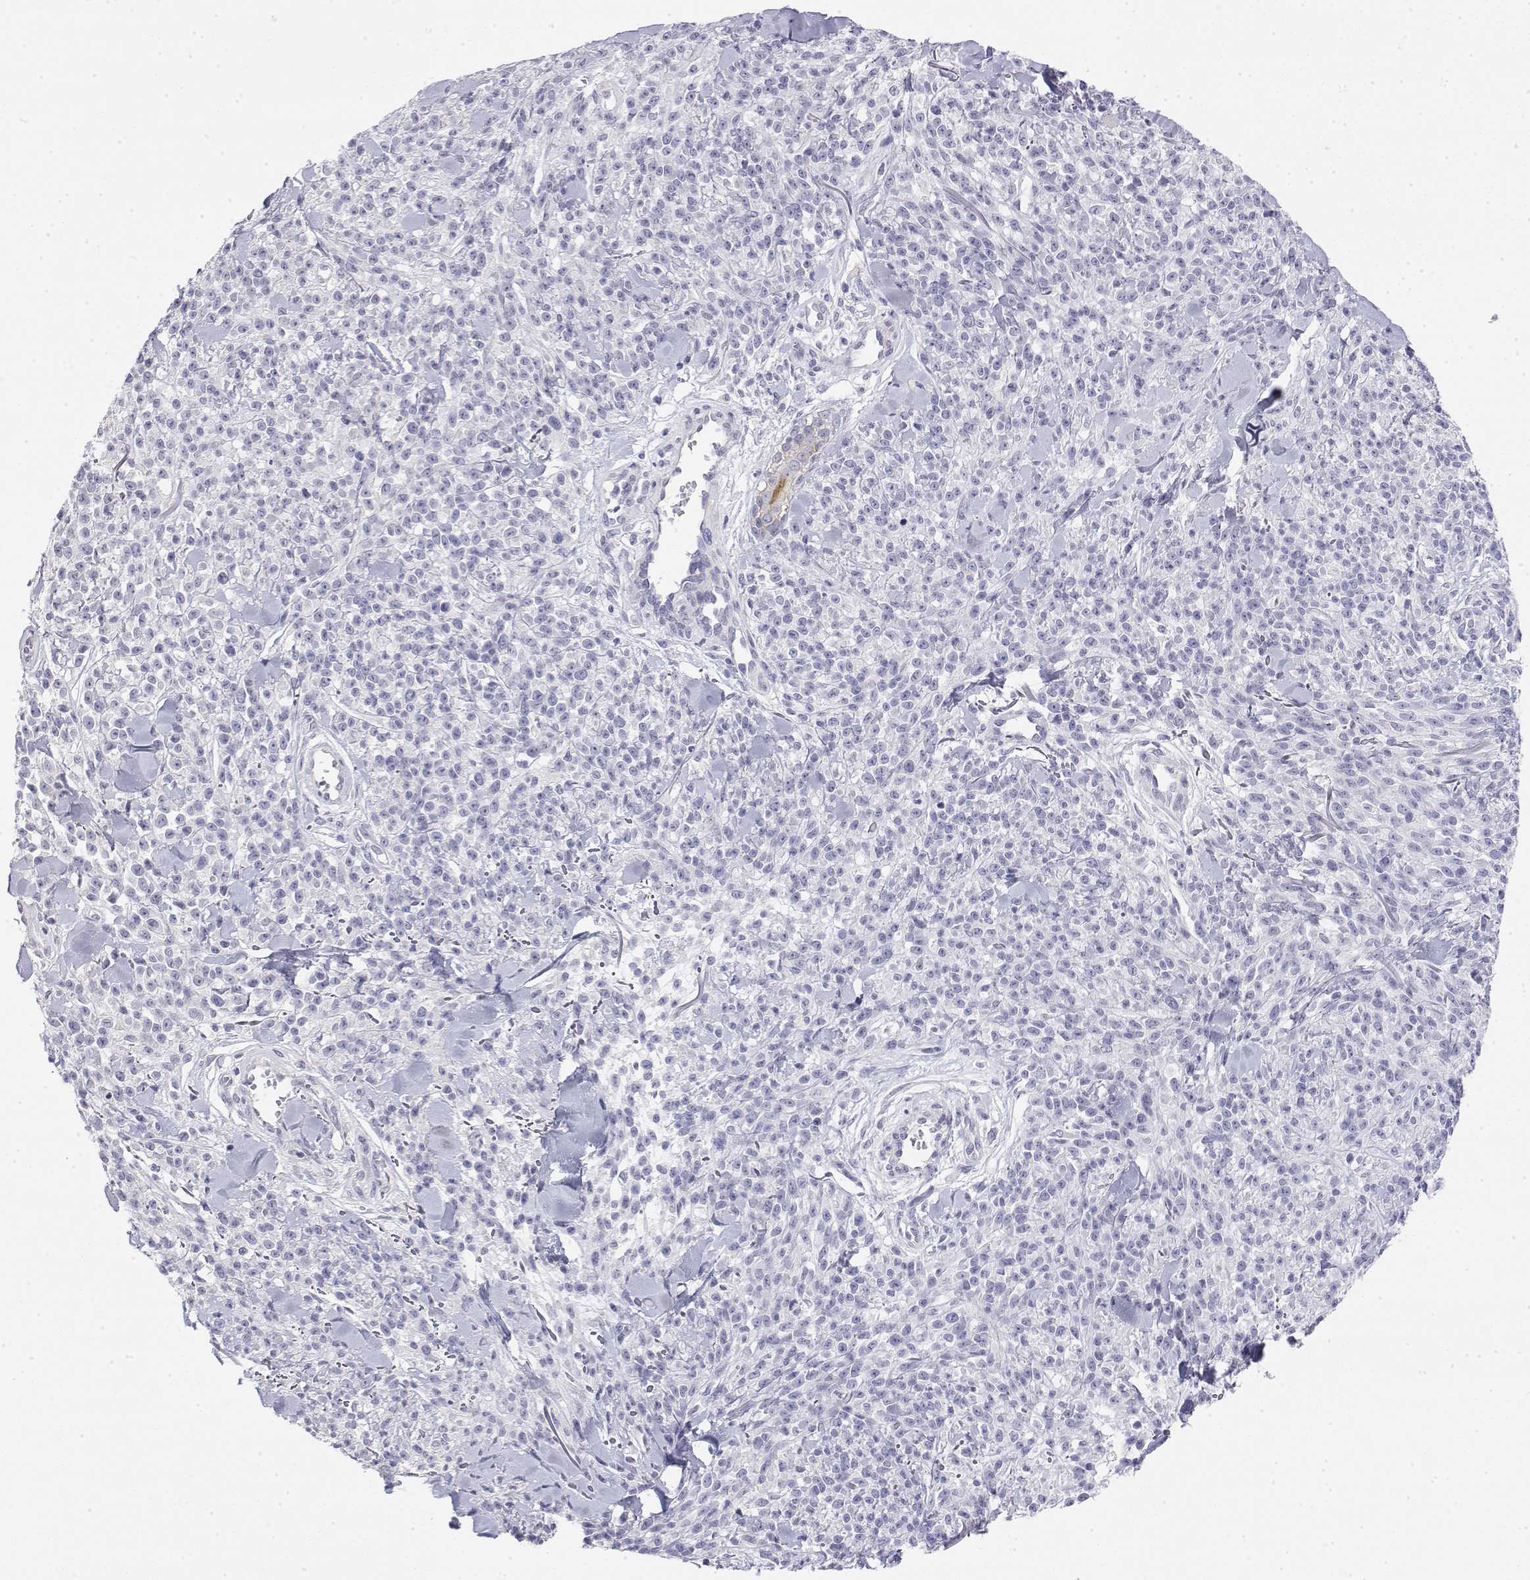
{"staining": {"intensity": "negative", "quantity": "none", "location": "none"}, "tissue": "melanoma", "cell_type": "Tumor cells", "image_type": "cancer", "snomed": [{"axis": "morphology", "description": "Malignant melanoma, NOS"}, {"axis": "topography", "description": "Skin"}, {"axis": "topography", "description": "Skin of trunk"}], "caption": "Immunohistochemical staining of melanoma reveals no significant positivity in tumor cells.", "gene": "LY6D", "patient": {"sex": "male", "age": 74}}